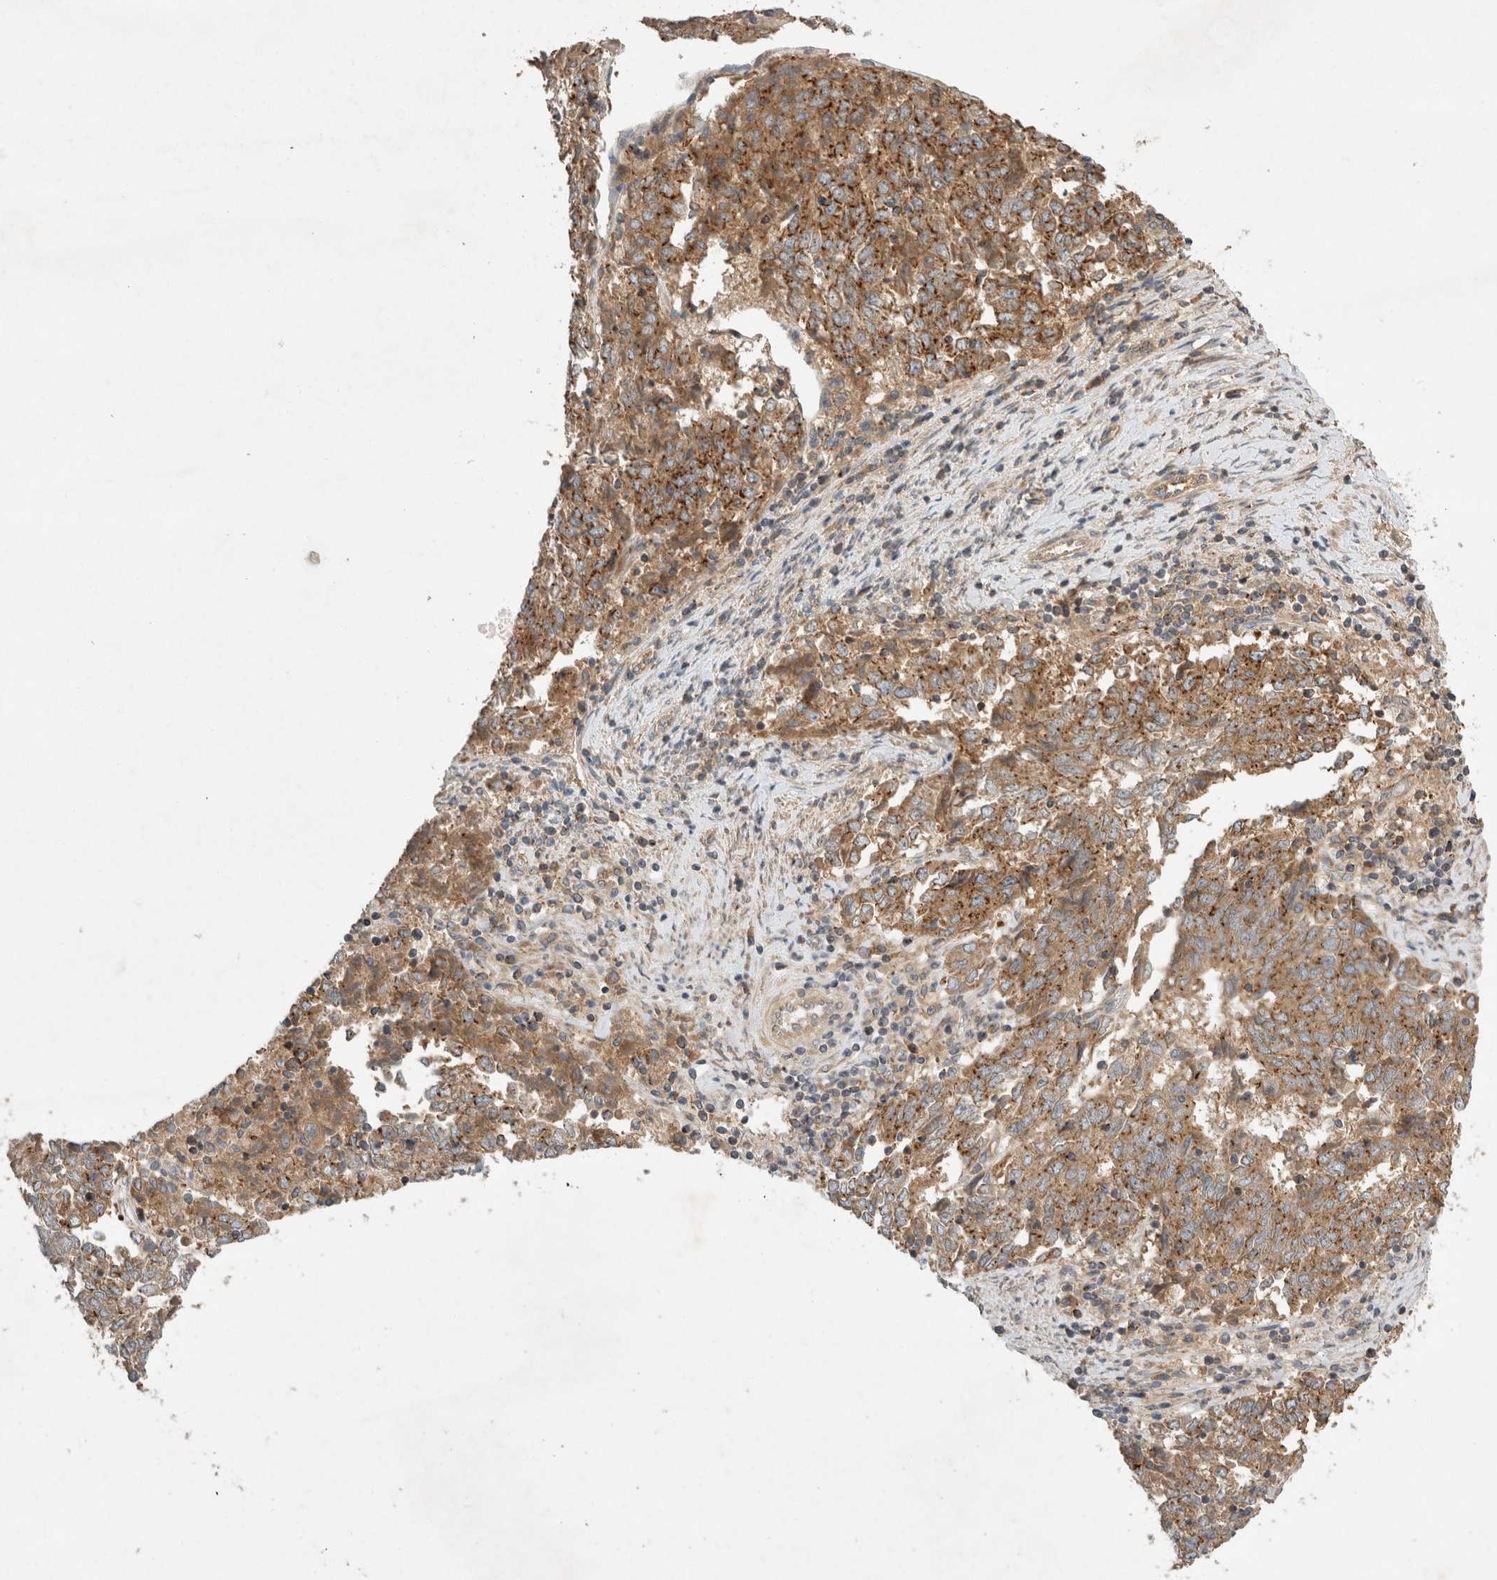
{"staining": {"intensity": "moderate", "quantity": ">75%", "location": "cytoplasmic/membranous"}, "tissue": "endometrial cancer", "cell_type": "Tumor cells", "image_type": "cancer", "snomed": [{"axis": "morphology", "description": "Adenocarcinoma, NOS"}, {"axis": "topography", "description": "Endometrium"}], "caption": "IHC histopathology image of human endometrial adenocarcinoma stained for a protein (brown), which demonstrates medium levels of moderate cytoplasmic/membranous staining in approximately >75% of tumor cells.", "gene": "ARMC9", "patient": {"sex": "female", "age": 80}}